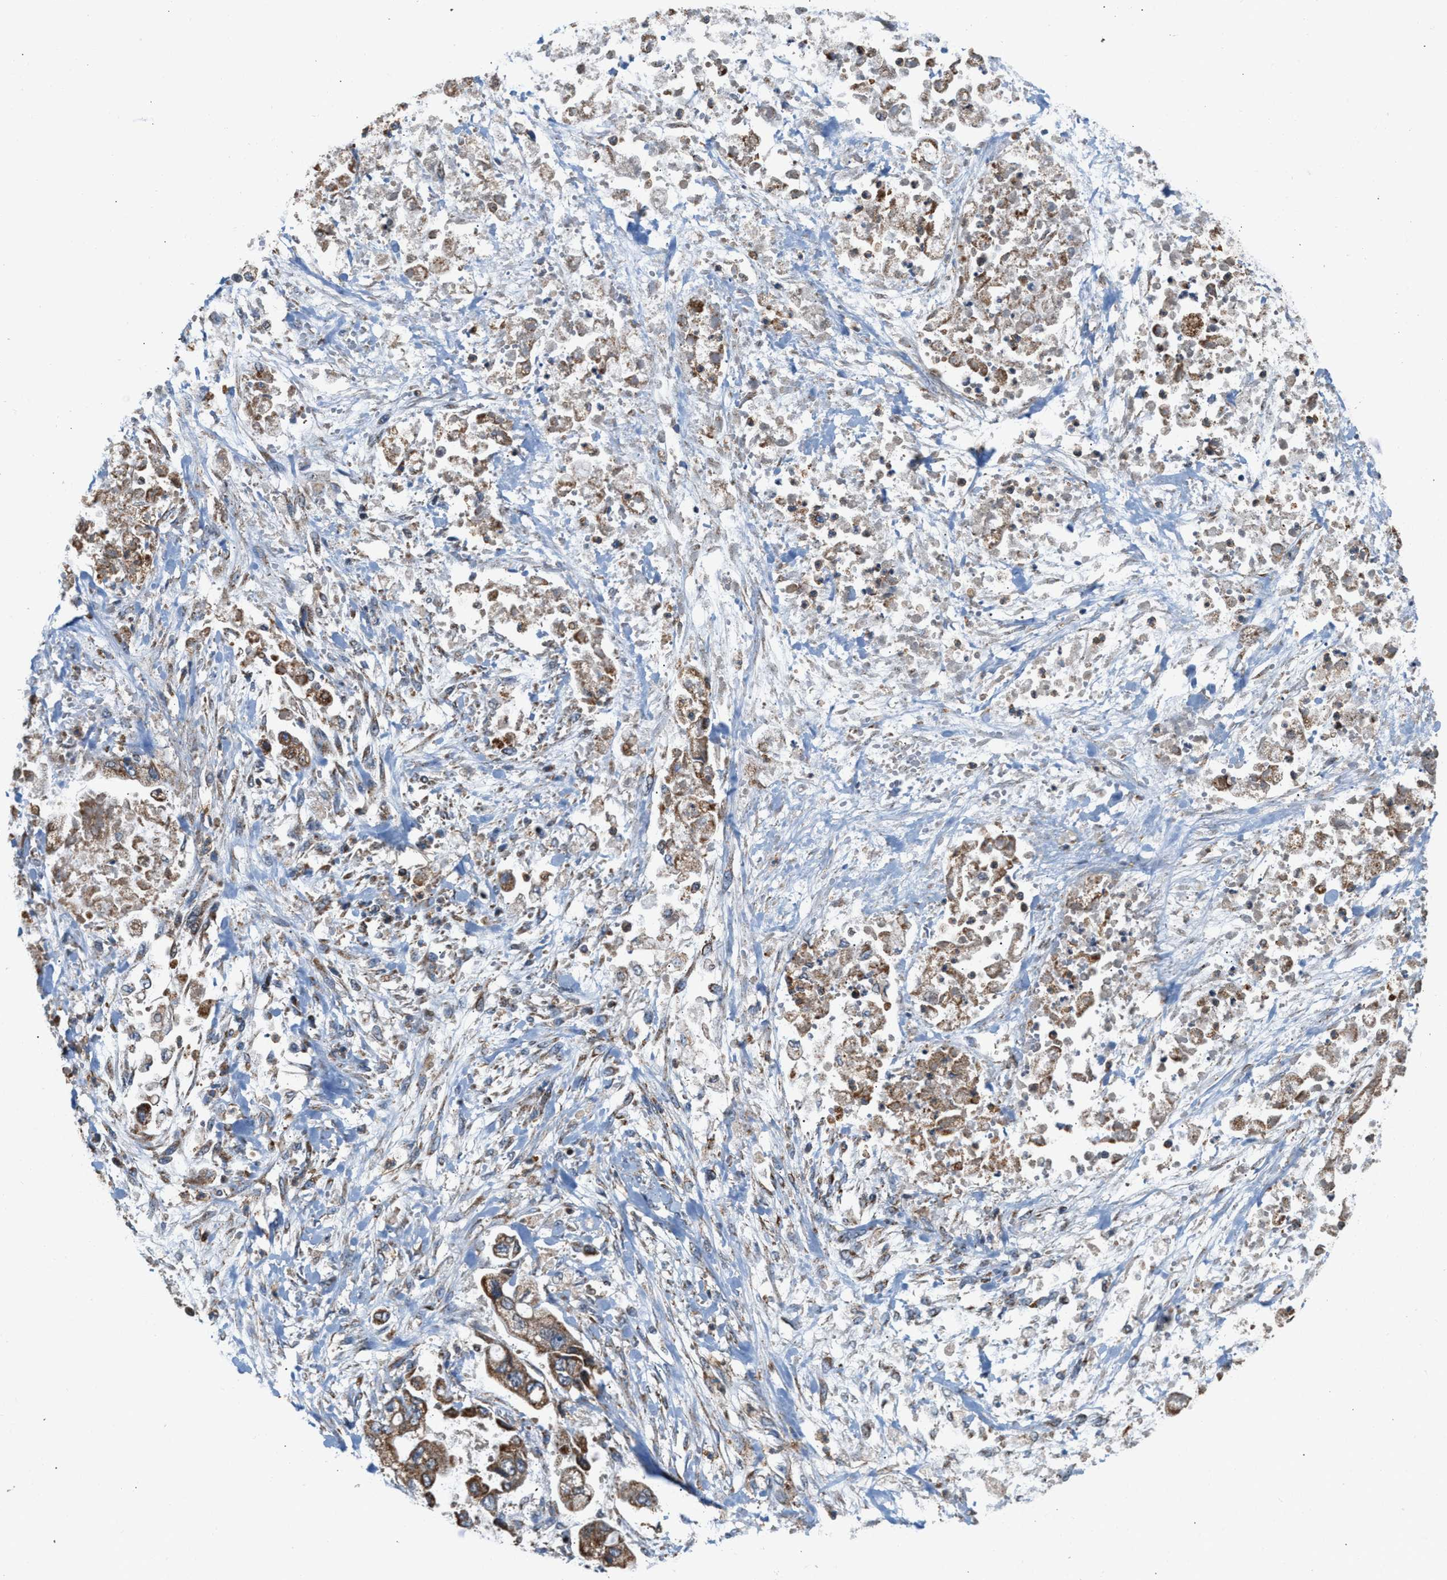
{"staining": {"intensity": "moderate", "quantity": ">75%", "location": "cytoplasmic/membranous"}, "tissue": "stomach cancer", "cell_type": "Tumor cells", "image_type": "cancer", "snomed": [{"axis": "morphology", "description": "Normal tissue, NOS"}, {"axis": "morphology", "description": "Adenocarcinoma, NOS"}, {"axis": "topography", "description": "Stomach"}], "caption": "DAB (3,3'-diaminobenzidine) immunohistochemical staining of human adenocarcinoma (stomach) shows moderate cytoplasmic/membranous protein positivity in approximately >75% of tumor cells.", "gene": "SGSM2", "patient": {"sex": "male", "age": 62}}